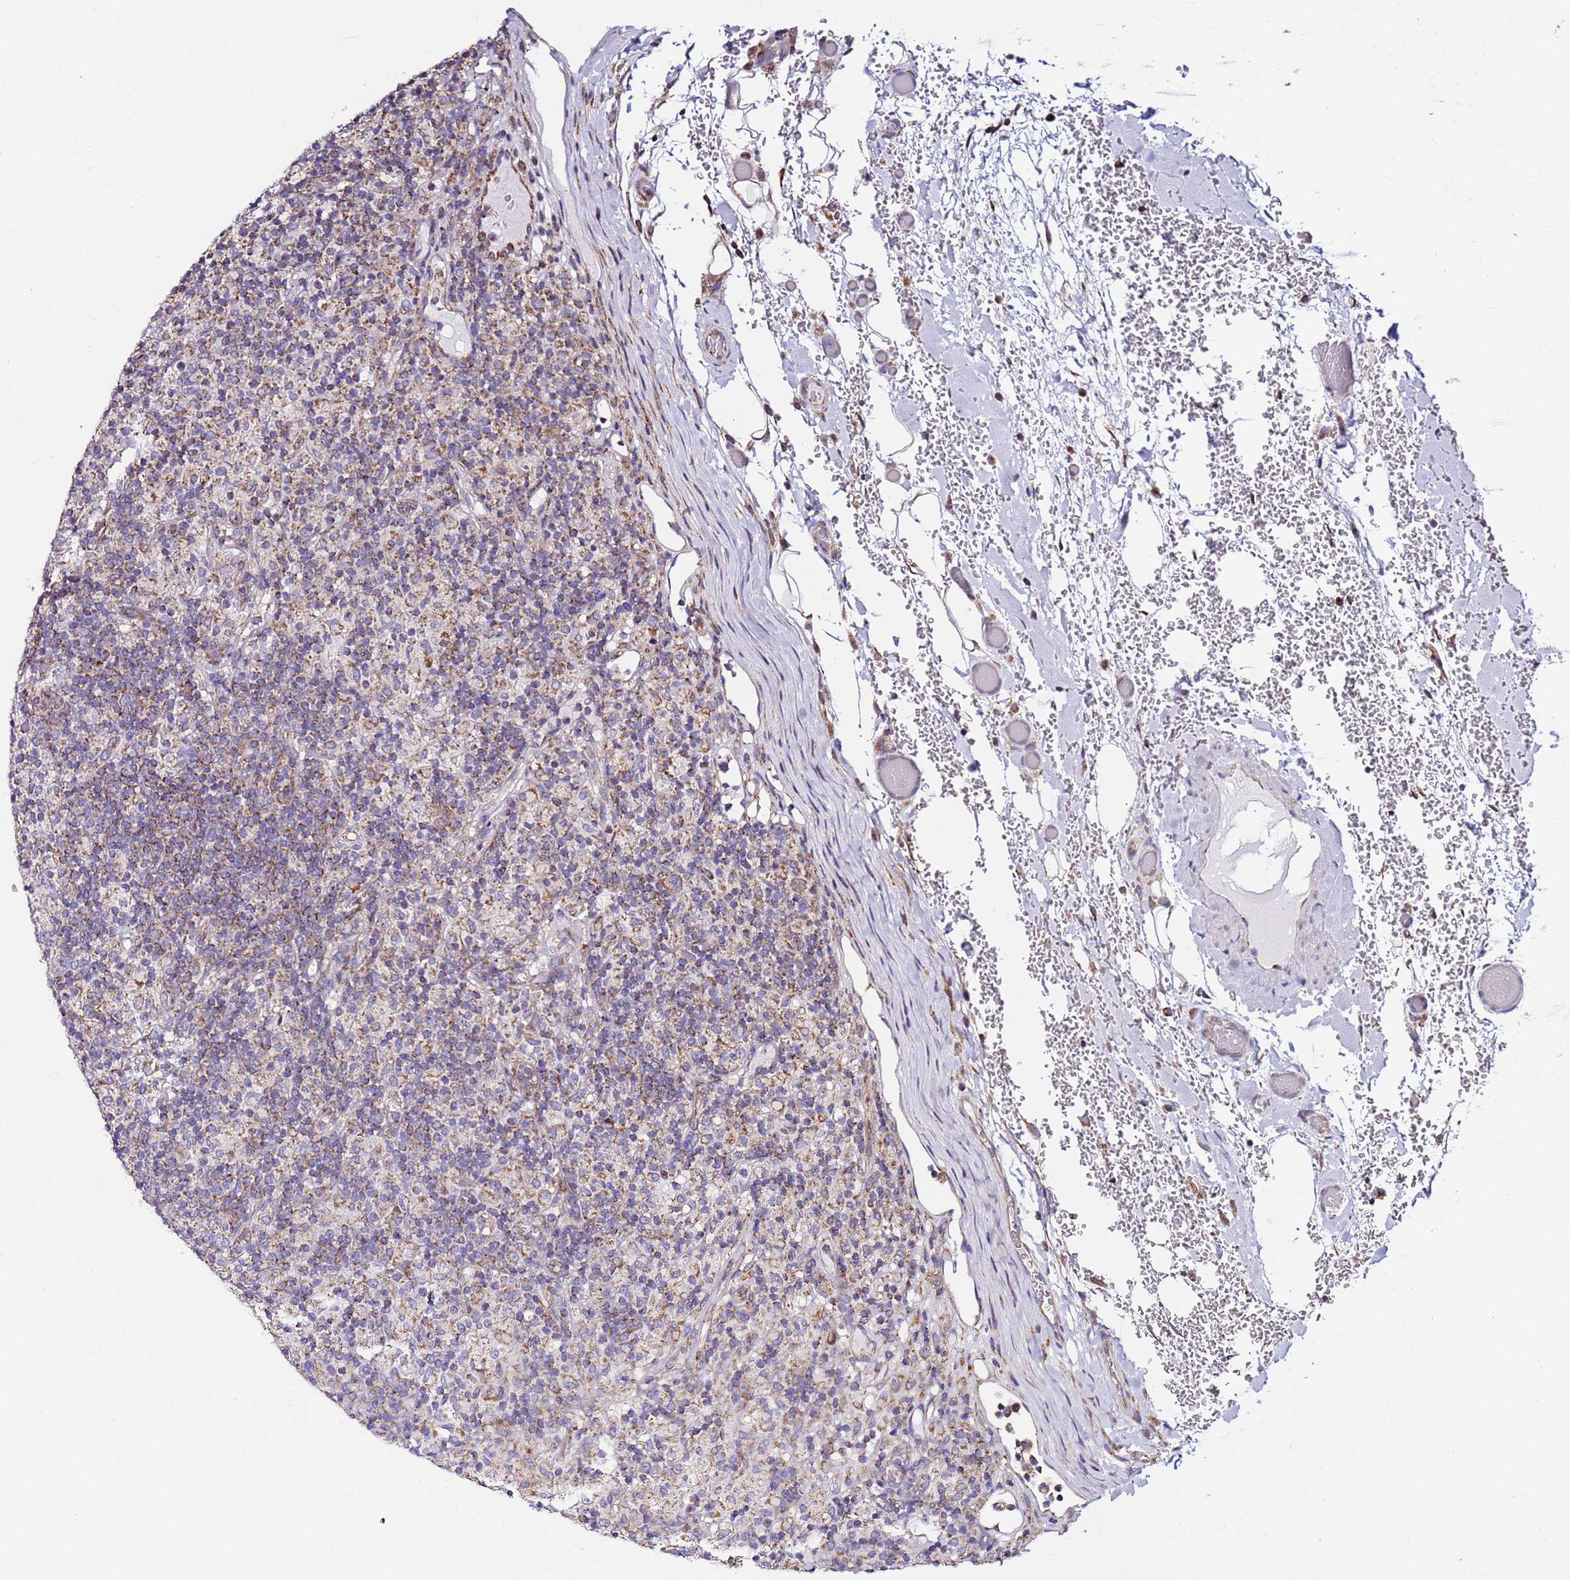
{"staining": {"intensity": "moderate", "quantity": ">75%", "location": "cytoplasmic/membranous"}, "tissue": "lymphoma", "cell_type": "Tumor cells", "image_type": "cancer", "snomed": [{"axis": "morphology", "description": "Hodgkin's disease, NOS"}, {"axis": "topography", "description": "Lymph node"}], "caption": "A high-resolution histopathology image shows immunohistochemistry staining of lymphoma, which demonstrates moderate cytoplasmic/membranous expression in about >75% of tumor cells. The staining was performed using DAB to visualize the protein expression in brown, while the nuclei were stained in blue with hematoxylin (Magnification: 20x).", "gene": "AHI1", "patient": {"sex": "male", "age": 70}}